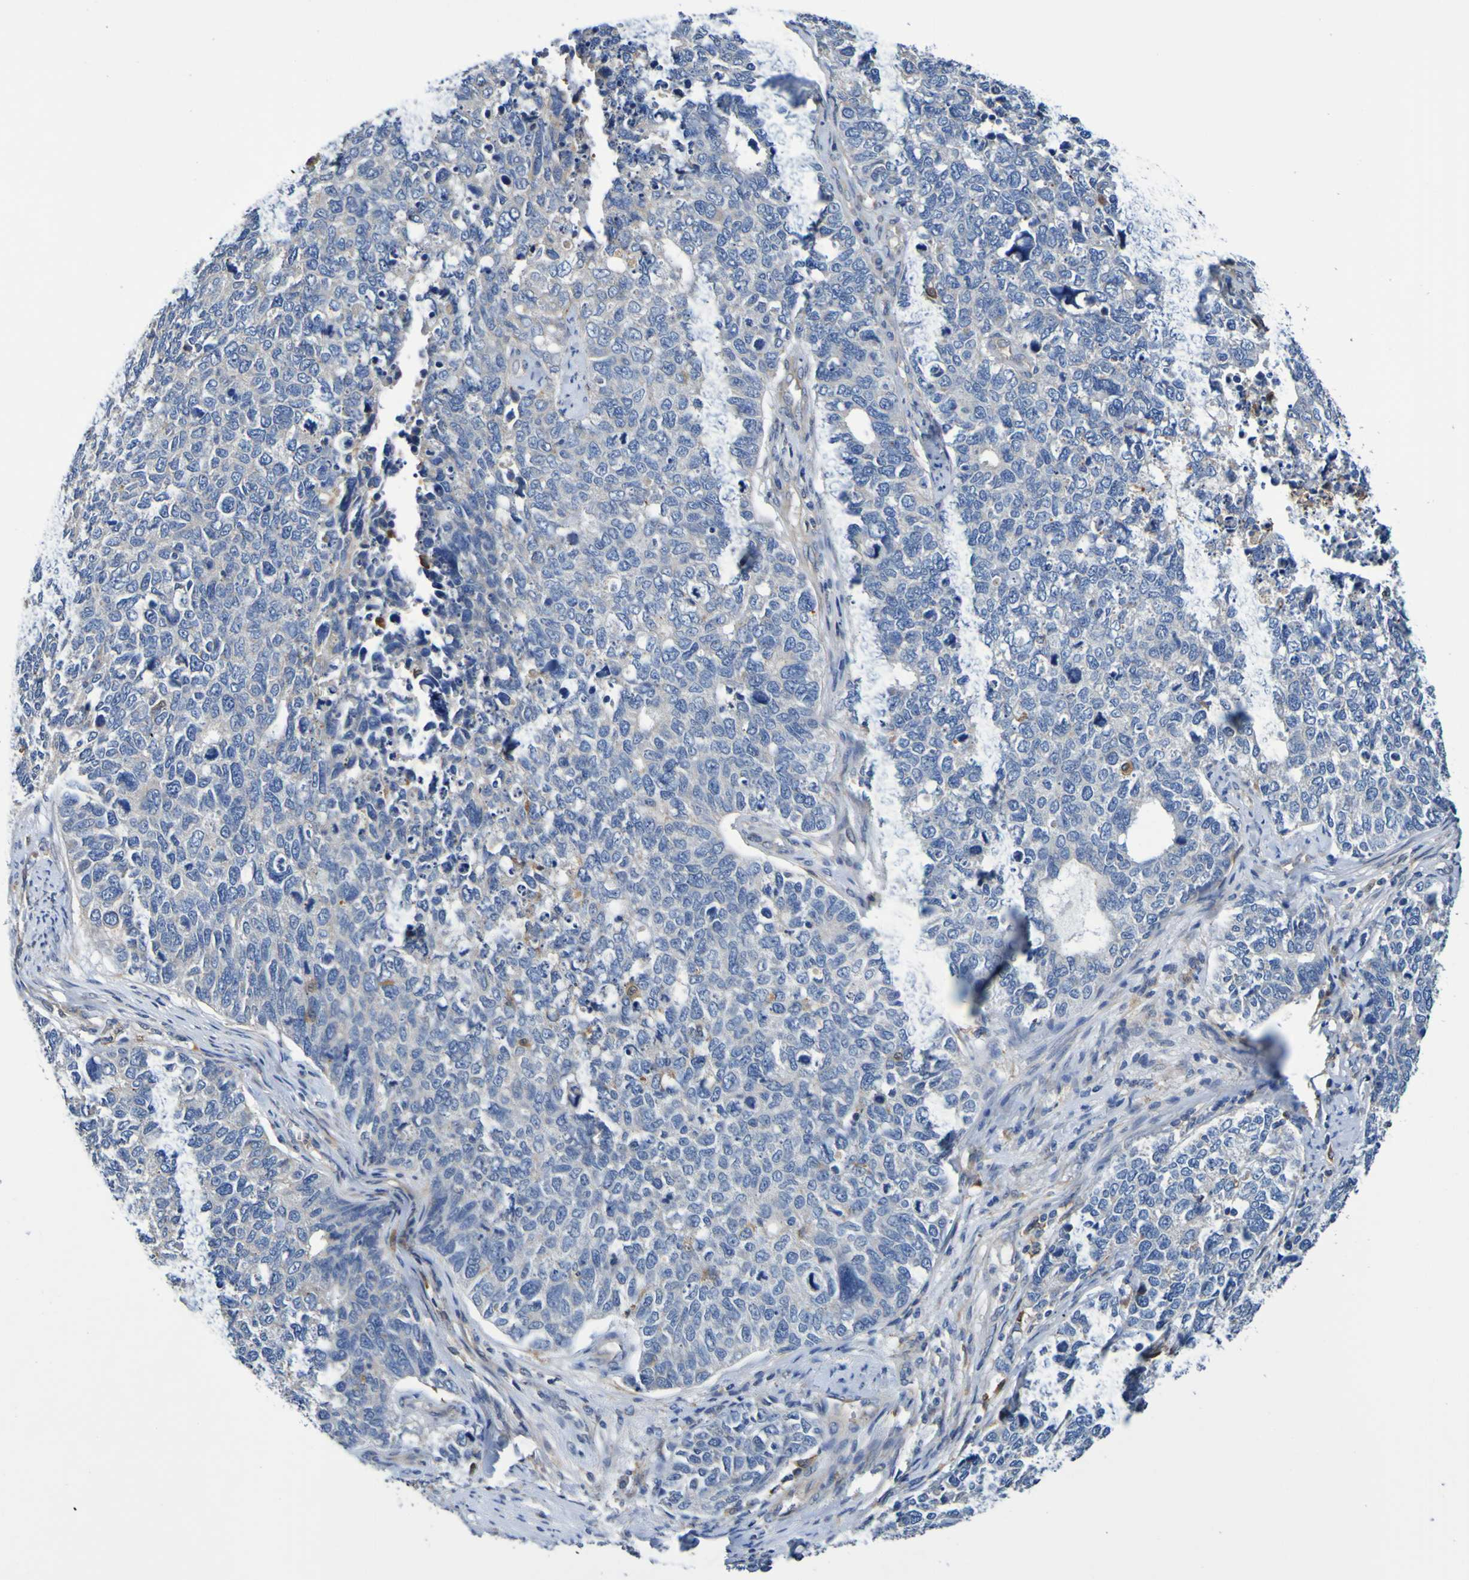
{"staining": {"intensity": "negative", "quantity": "none", "location": "none"}, "tissue": "cervical cancer", "cell_type": "Tumor cells", "image_type": "cancer", "snomed": [{"axis": "morphology", "description": "Squamous cell carcinoma, NOS"}, {"axis": "topography", "description": "Cervix"}], "caption": "Tumor cells show no significant expression in cervical cancer. (Immunohistochemistry, brightfield microscopy, high magnification).", "gene": "METAP2", "patient": {"sex": "female", "age": 63}}